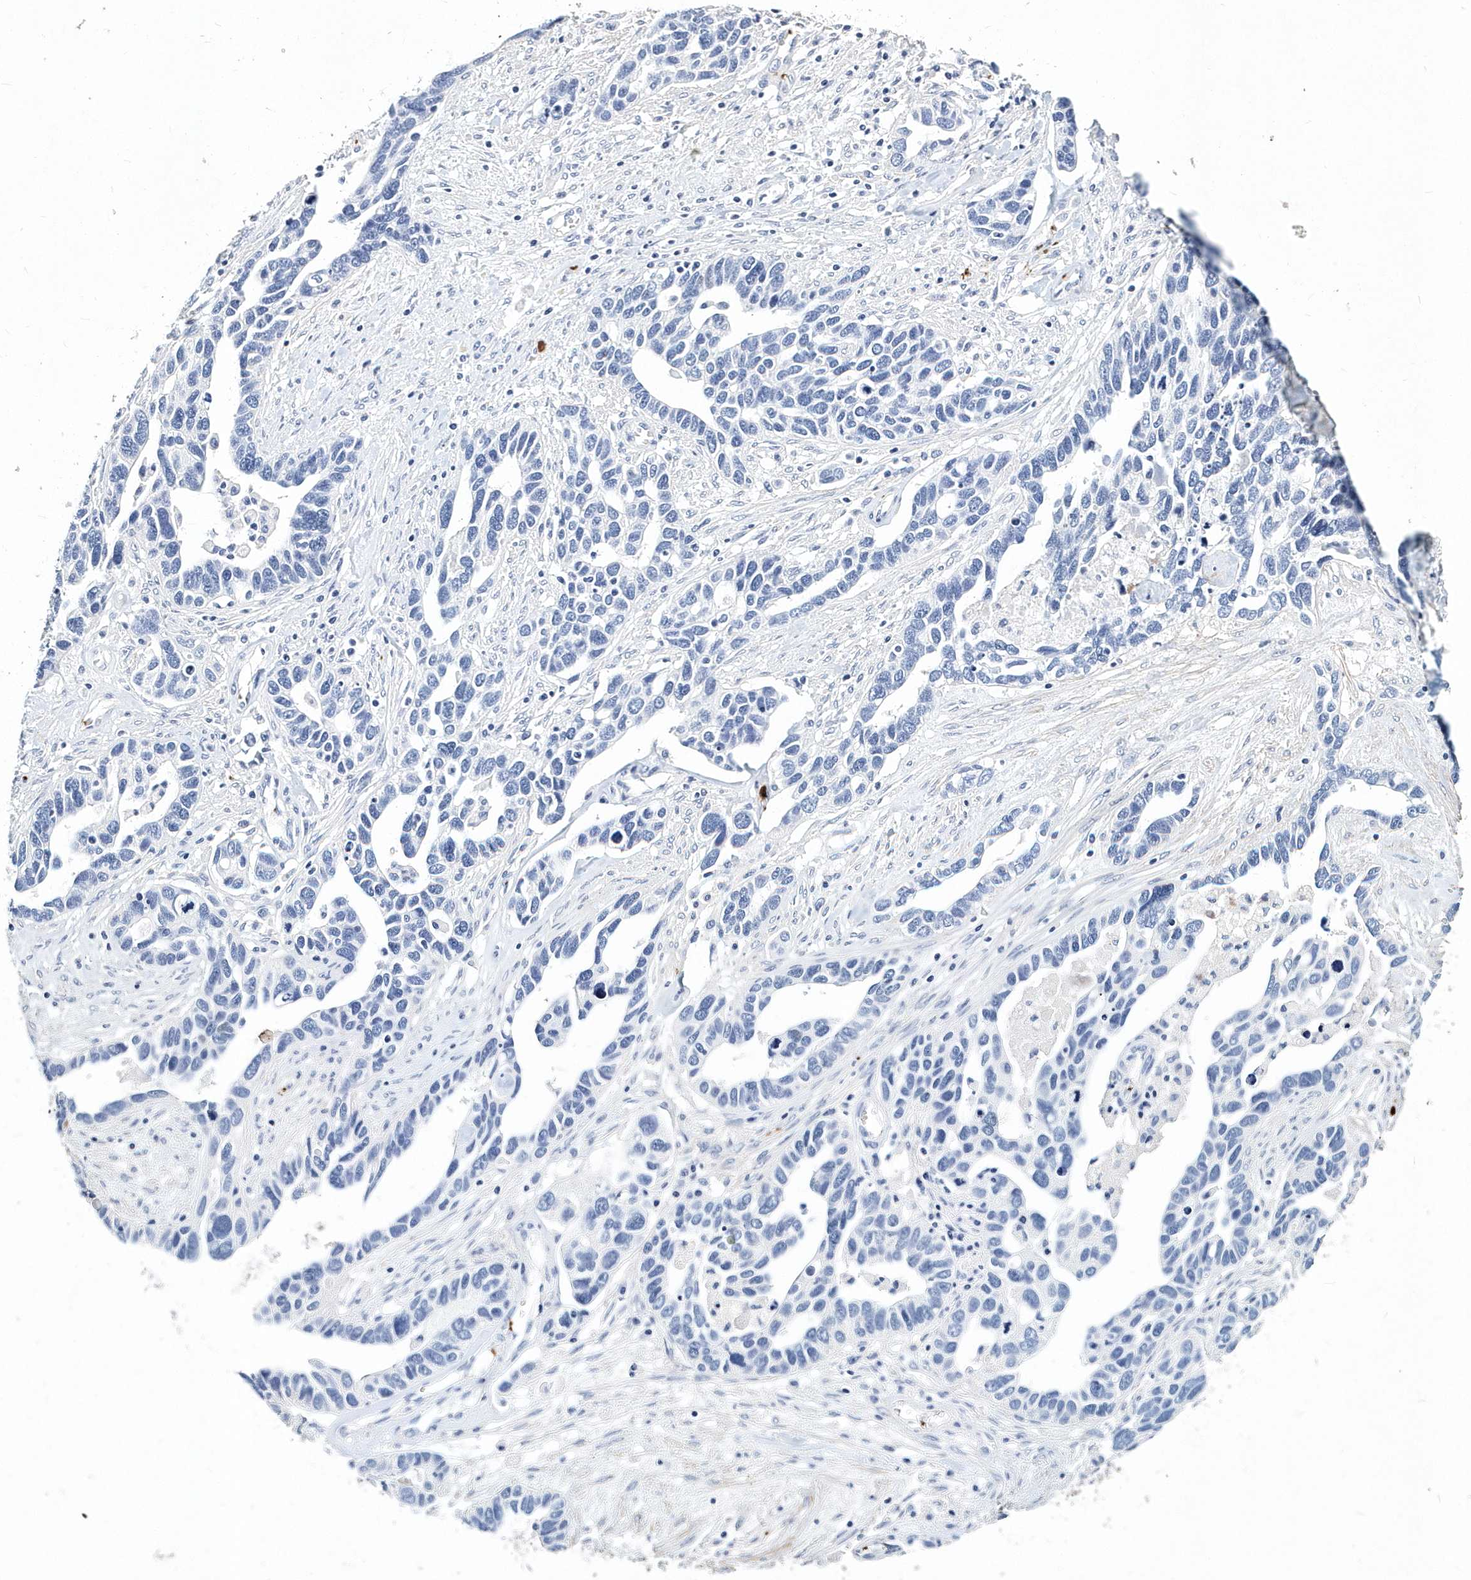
{"staining": {"intensity": "negative", "quantity": "none", "location": "none"}, "tissue": "ovarian cancer", "cell_type": "Tumor cells", "image_type": "cancer", "snomed": [{"axis": "morphology", "description": "Cystadenocarcinoma, serous, NOS"}, {"axis": "topography", "description": "Ovary"}], "caption": "This micrograph is of ovarian cancer stained with IHC to label a protein in brown with the nuclei are counter-stained blue. There is no positivity in tumor cells.", "gene": "ITGA2B", "patient": {"sex": "female", "age": 54}}